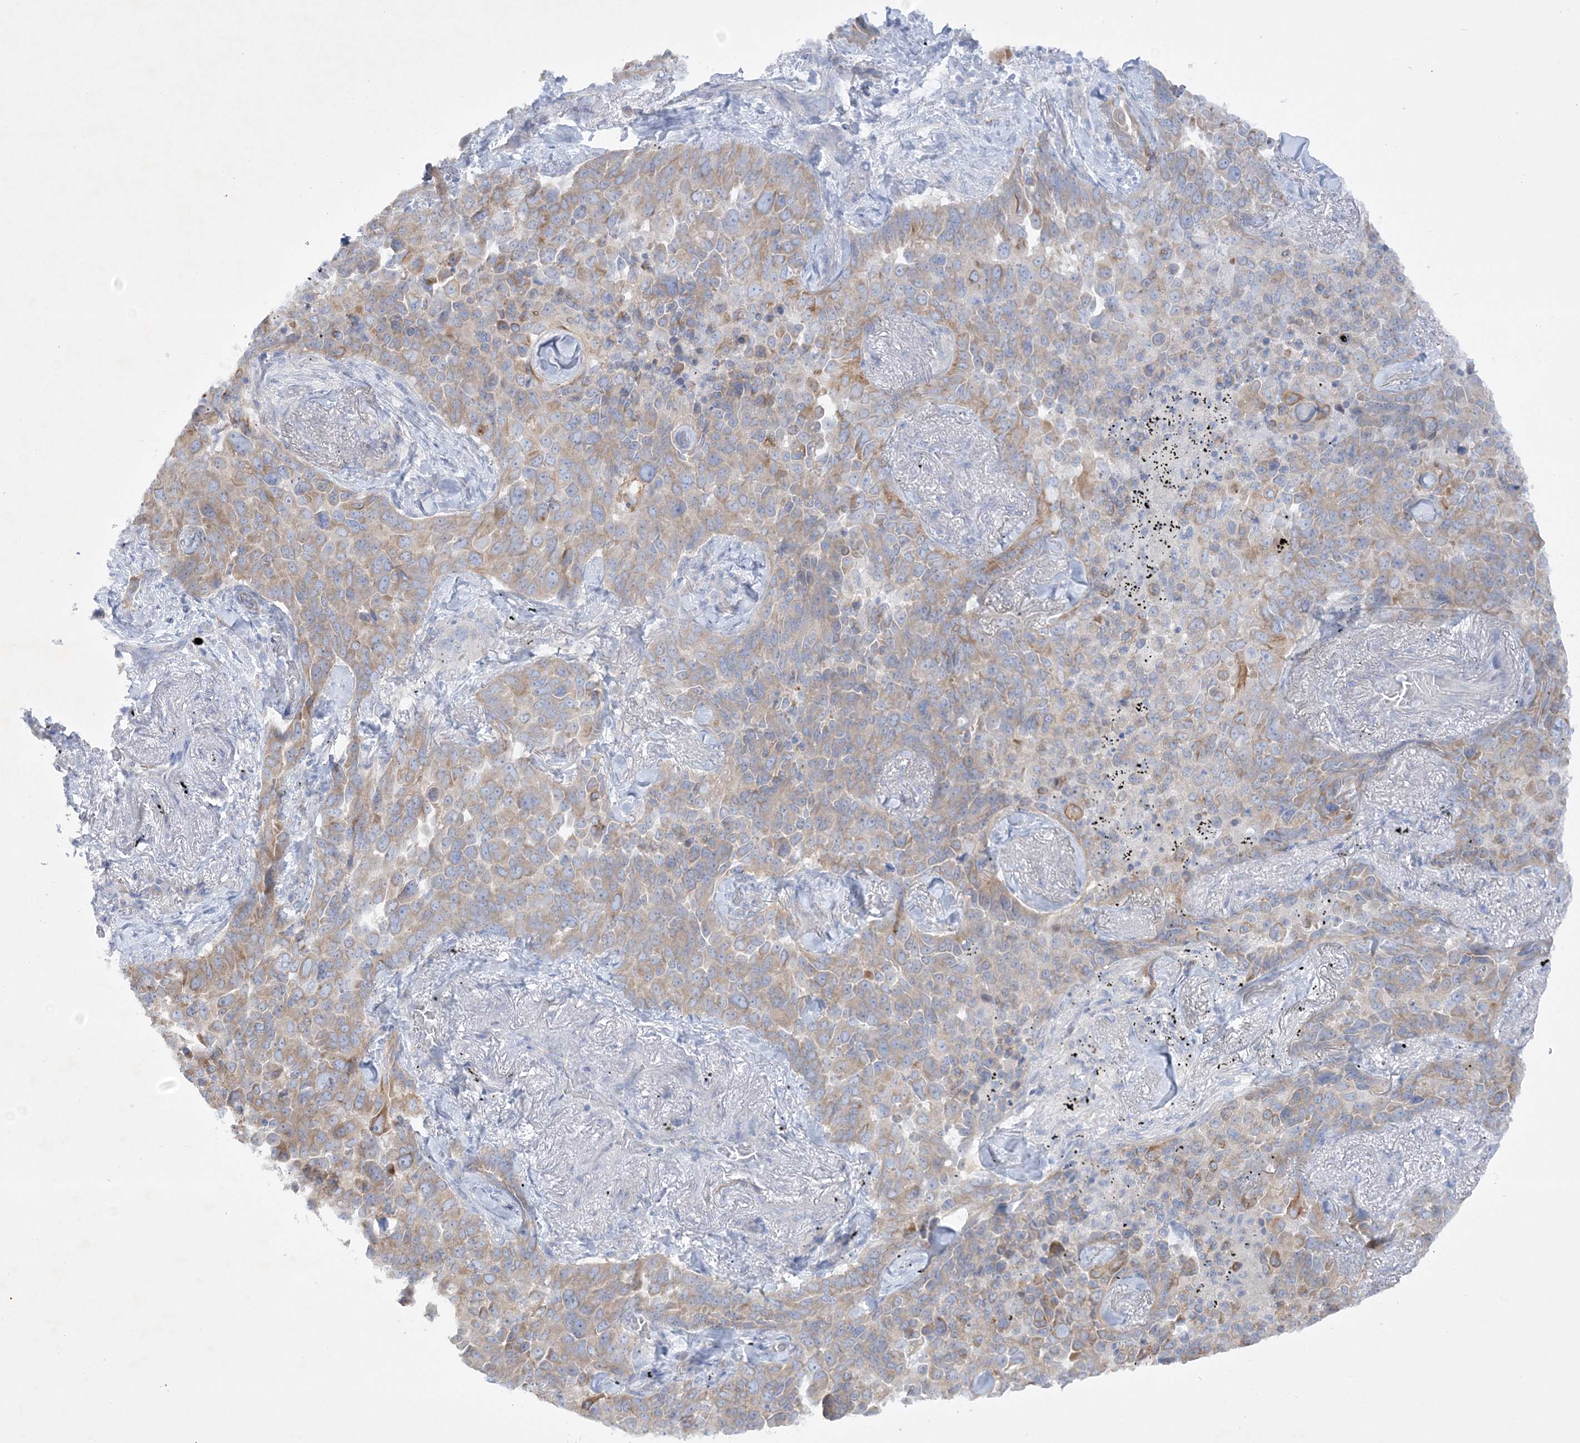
{"staining": {"intensity": "moderate", "quantity": ">75%", "location": "cytoplasmic/membranous"}, "tissue": "lung cancer", "cell_type": "Tumor cells", "image_type": "cancer", "snomed": [{"axis": "morphology", "description": "Adenocarcinoma, NOS"}, {"axis": "topography", "description": "Lung"}], "caption": "This micrograph displays immunohistochemistry staining of lung adenocarcinoma, with medium moderate cytoplasmic/membranous expression in approximately >75% of tumor cells.", "gene": "FARSB", "patient": {"sex": "female", "age": 67}}